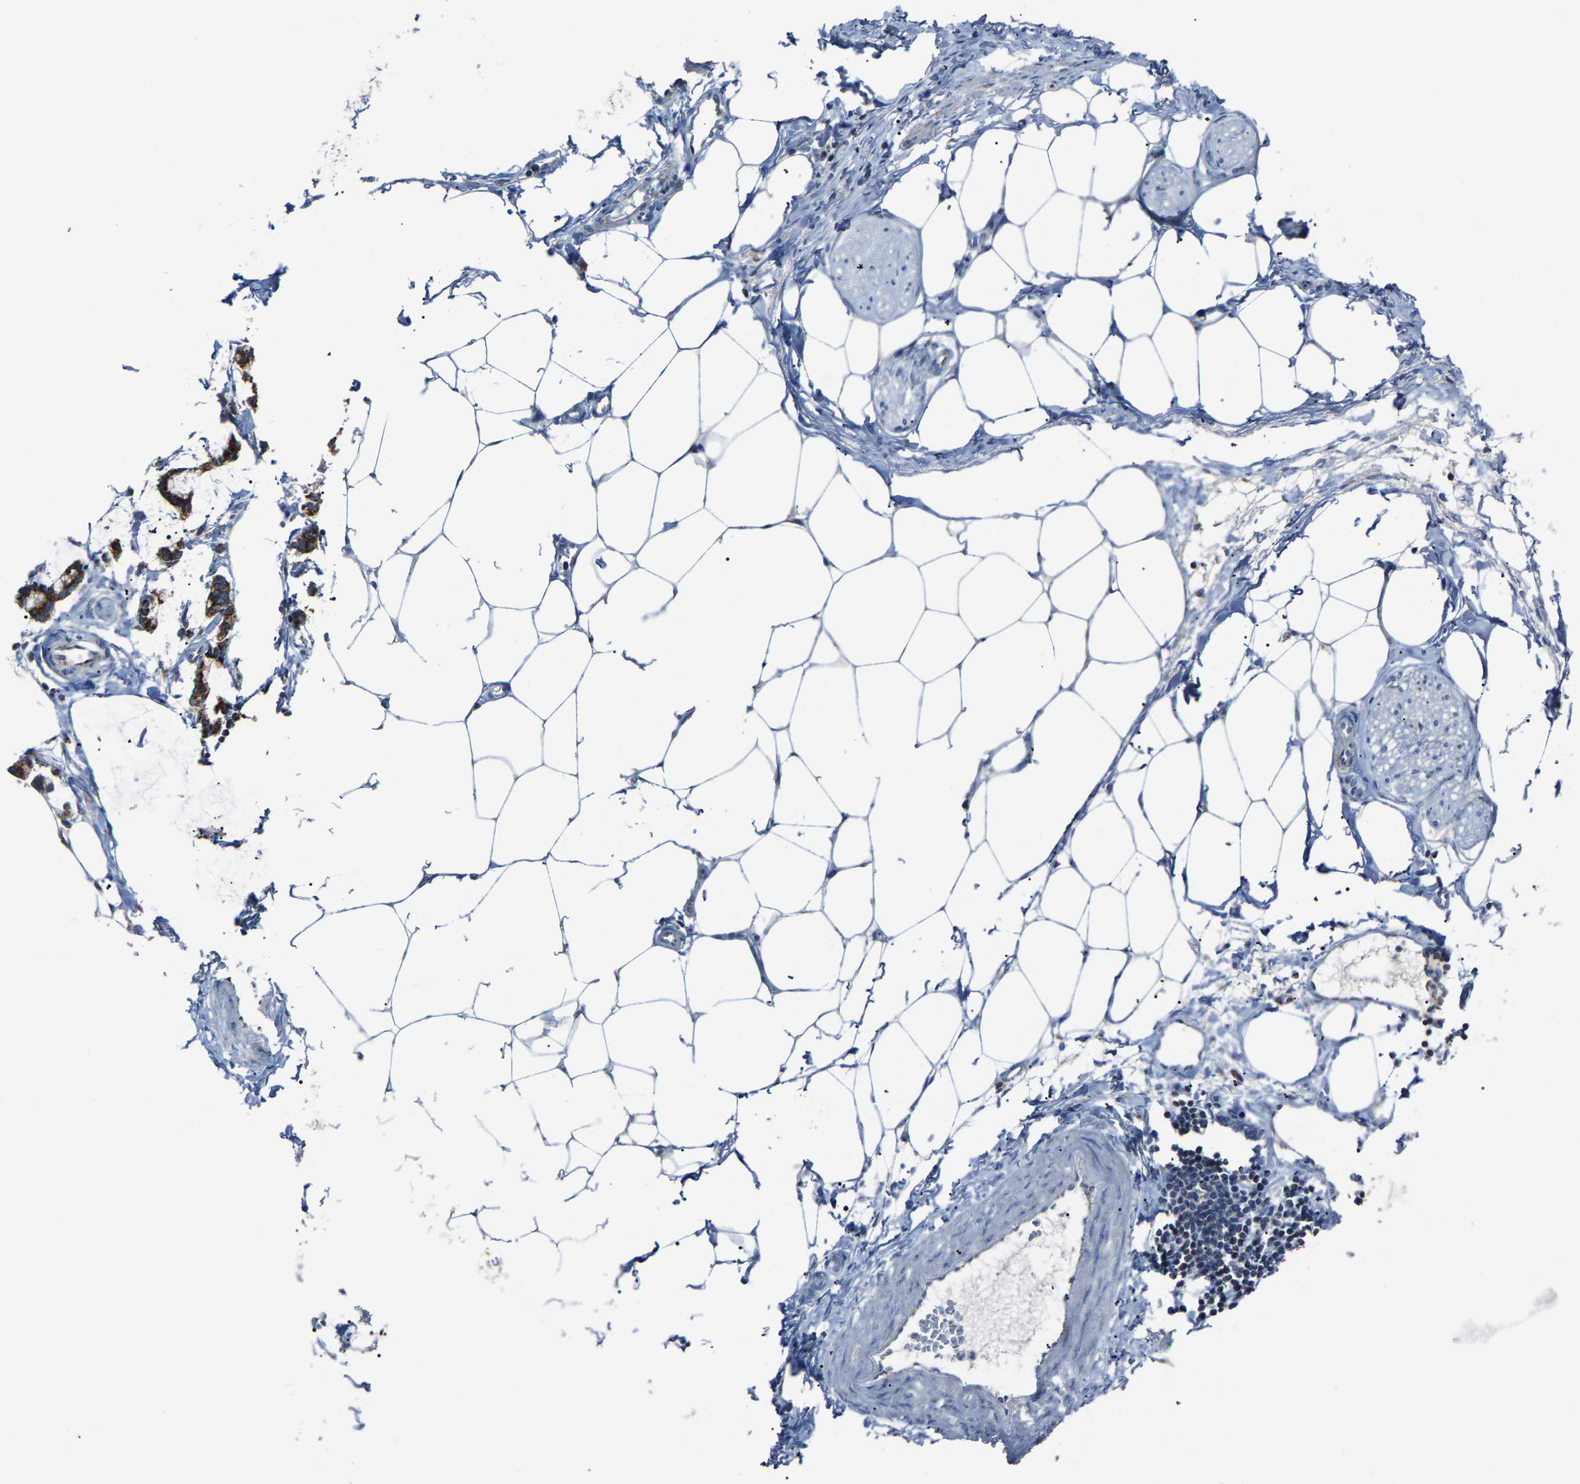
{"staining": {"intensity": "weak", "quantity": "25%-75%", "location": "cytoplasmic/membranous"}, "tissue": "adipose tissue", "cell_type": "Adipocytes", "image_type": "normal", "snomed": [{"axis": "morphology", "description": "Normal tissue, NOS"}, {"axis": "morphology", "description": "Adenocarcinoma, NOS"}, {"axis": "topography", "description": "Colon"}, {"axis": "topography", "description": "Peripheral nerve tissue"}], "caption": "Weak cytoplasmic/membranous staining for a protein is seen in about 25%-75% of adipocytes of unremarkable adipose tissue using immunohistochemistry.", "gene": "CANT1", "patient": {"sex": "male", "age": 14}}